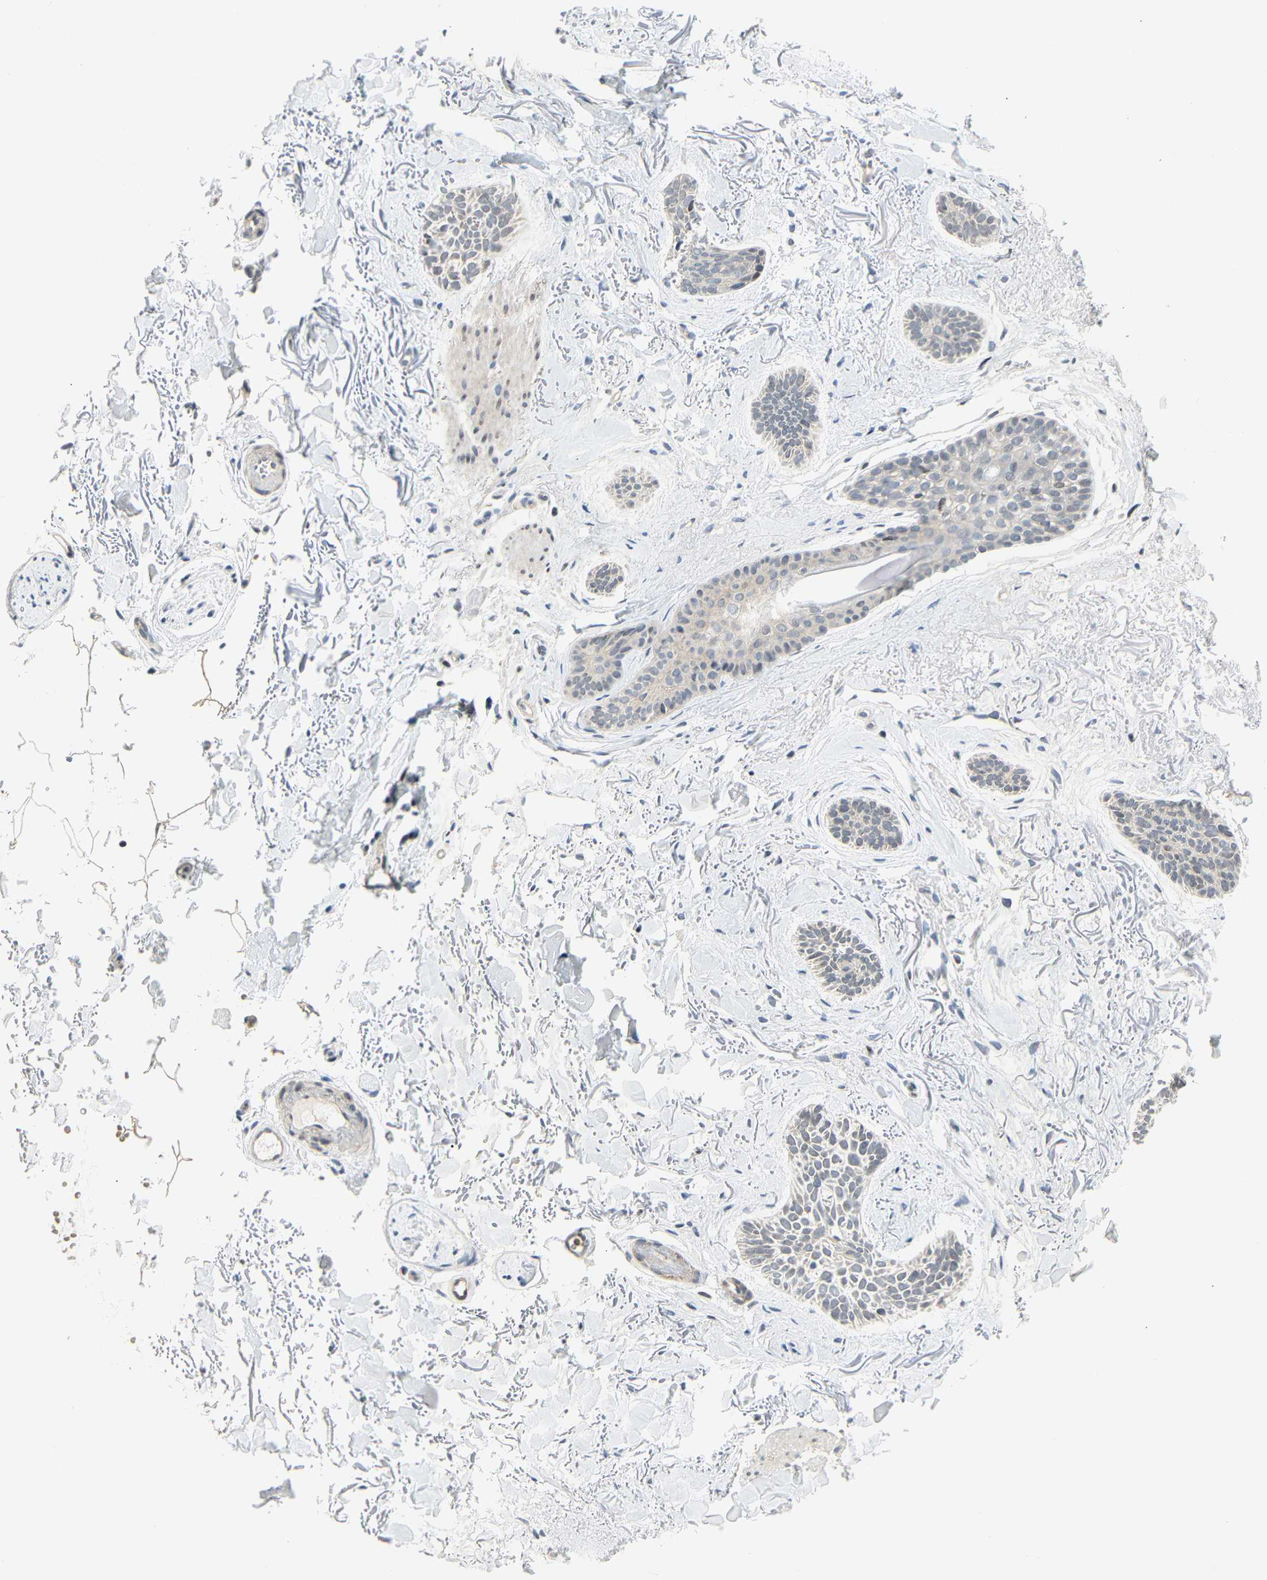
{"staining": {"intensity": "weak", "quantity": "25%-75%", "location": "cytoplasmic/membranous"}, "tissue": "skin cancer", "cell_type": "Tumor cells", "image_type": "cancer", "snomed": [{"axis": "morphology", "description": "Basal cell carcinoma"}, {"axis": "topography", "description": "Skin"}], "caption": "Tumor cells show weak cytoplasmic/membranous expression in about 25%-75% of cells in skin cancer.", "gene": "IMPG2", "patient": {"sex": "female", "age": 84}}